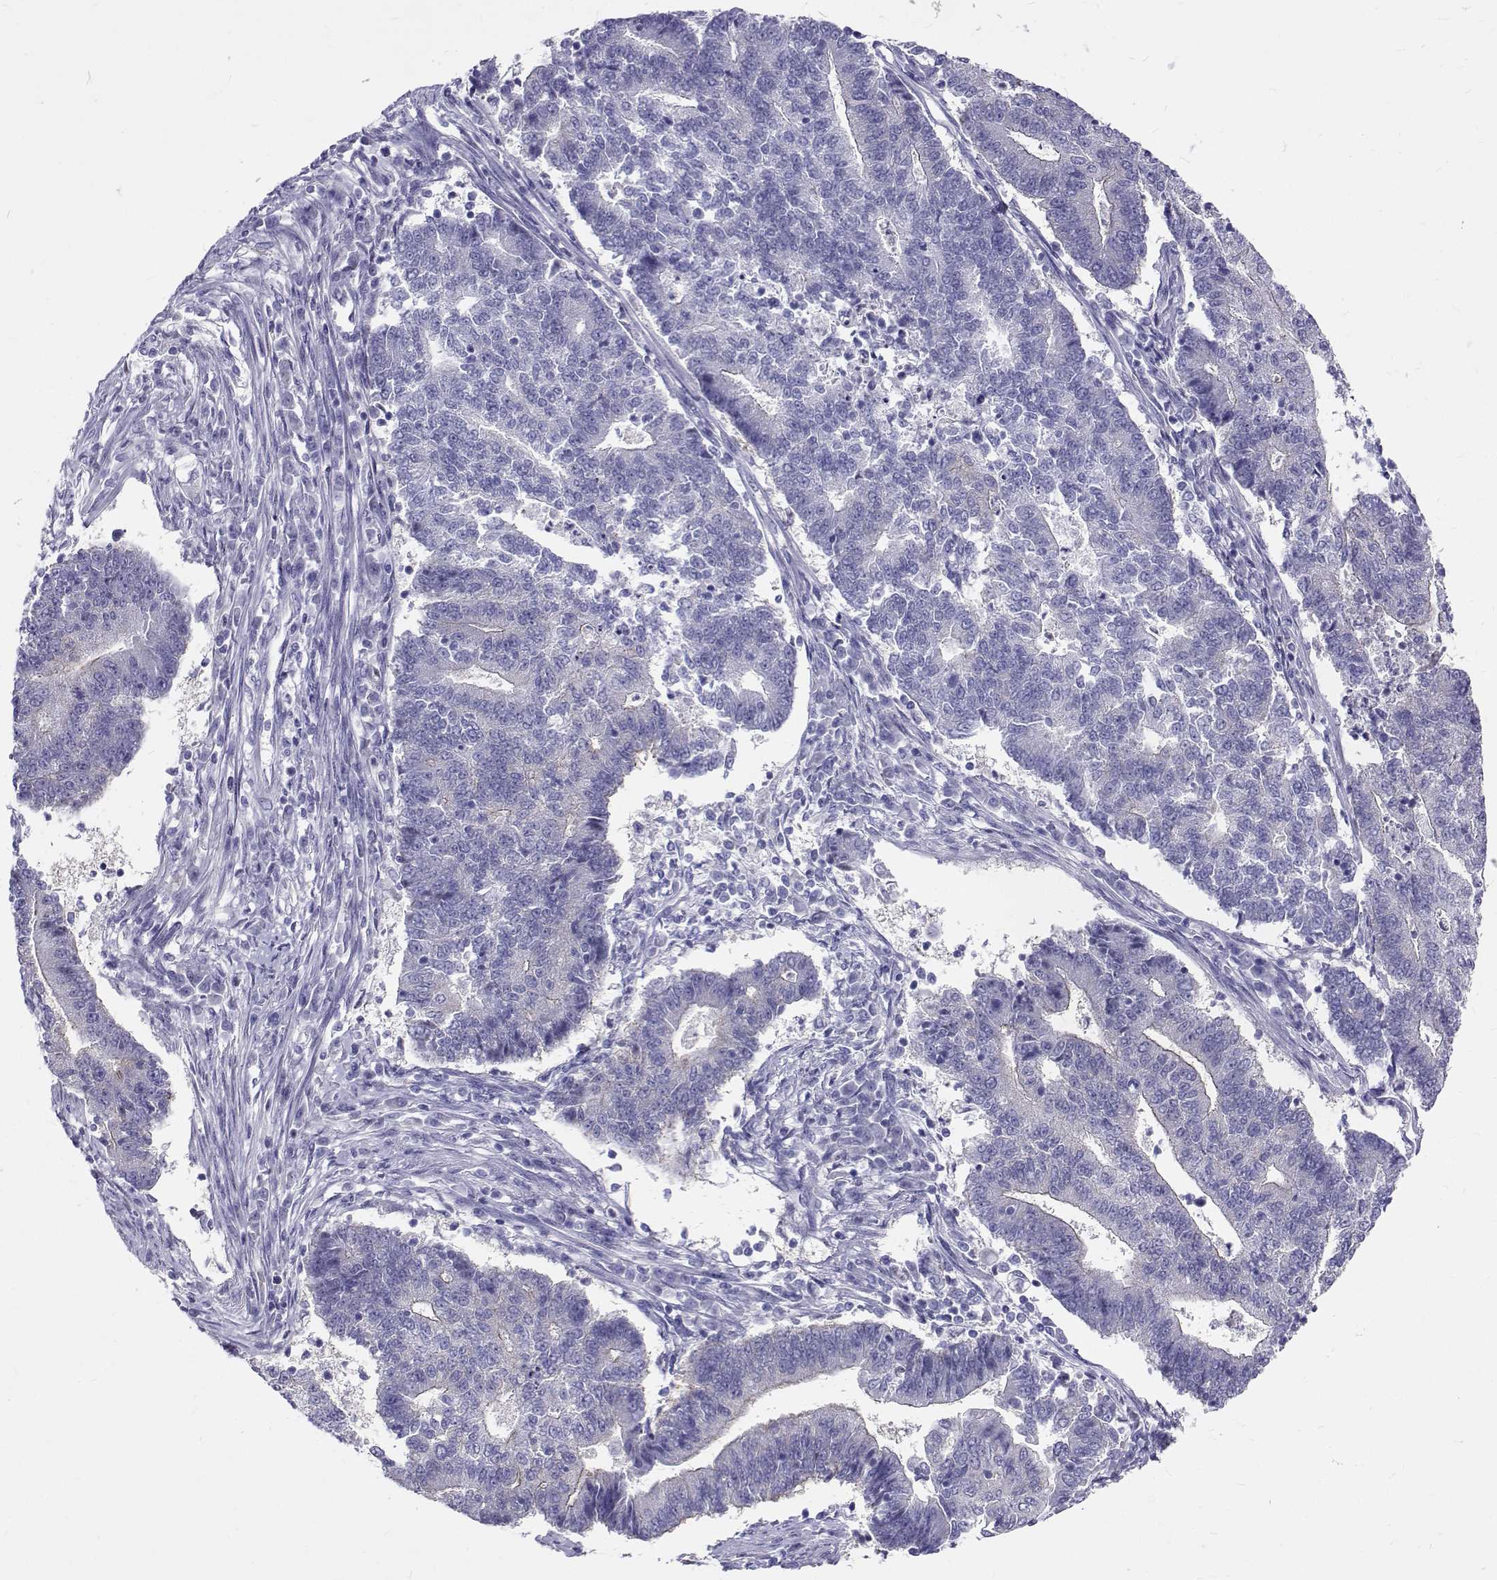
{"staining": {"intensity": "negative", "quantity": "none", "location": "none"}, "tissue": "endometrial cancer", "cell_type": "Tumor cells", "image_type": "cancer", "snomed": [{"axis": "morphology", "description": "Adenocarcinoma, NOS"}, {"axis": "topography", "description": "Uterus"}, {"axis": "topography", "description": "Endometrium"}], "caption": "DAB immunohistochemical staining of human endometrial cancer shows no significant staining in tumor cells. The staining was performed using DAB to visualize the protein expression in brown, while the nuclei were stained in blue with hematoxylin (Magnification: 20x).", "gene": "IGSF1", "patient": {"sex": "female", "age": 54}}